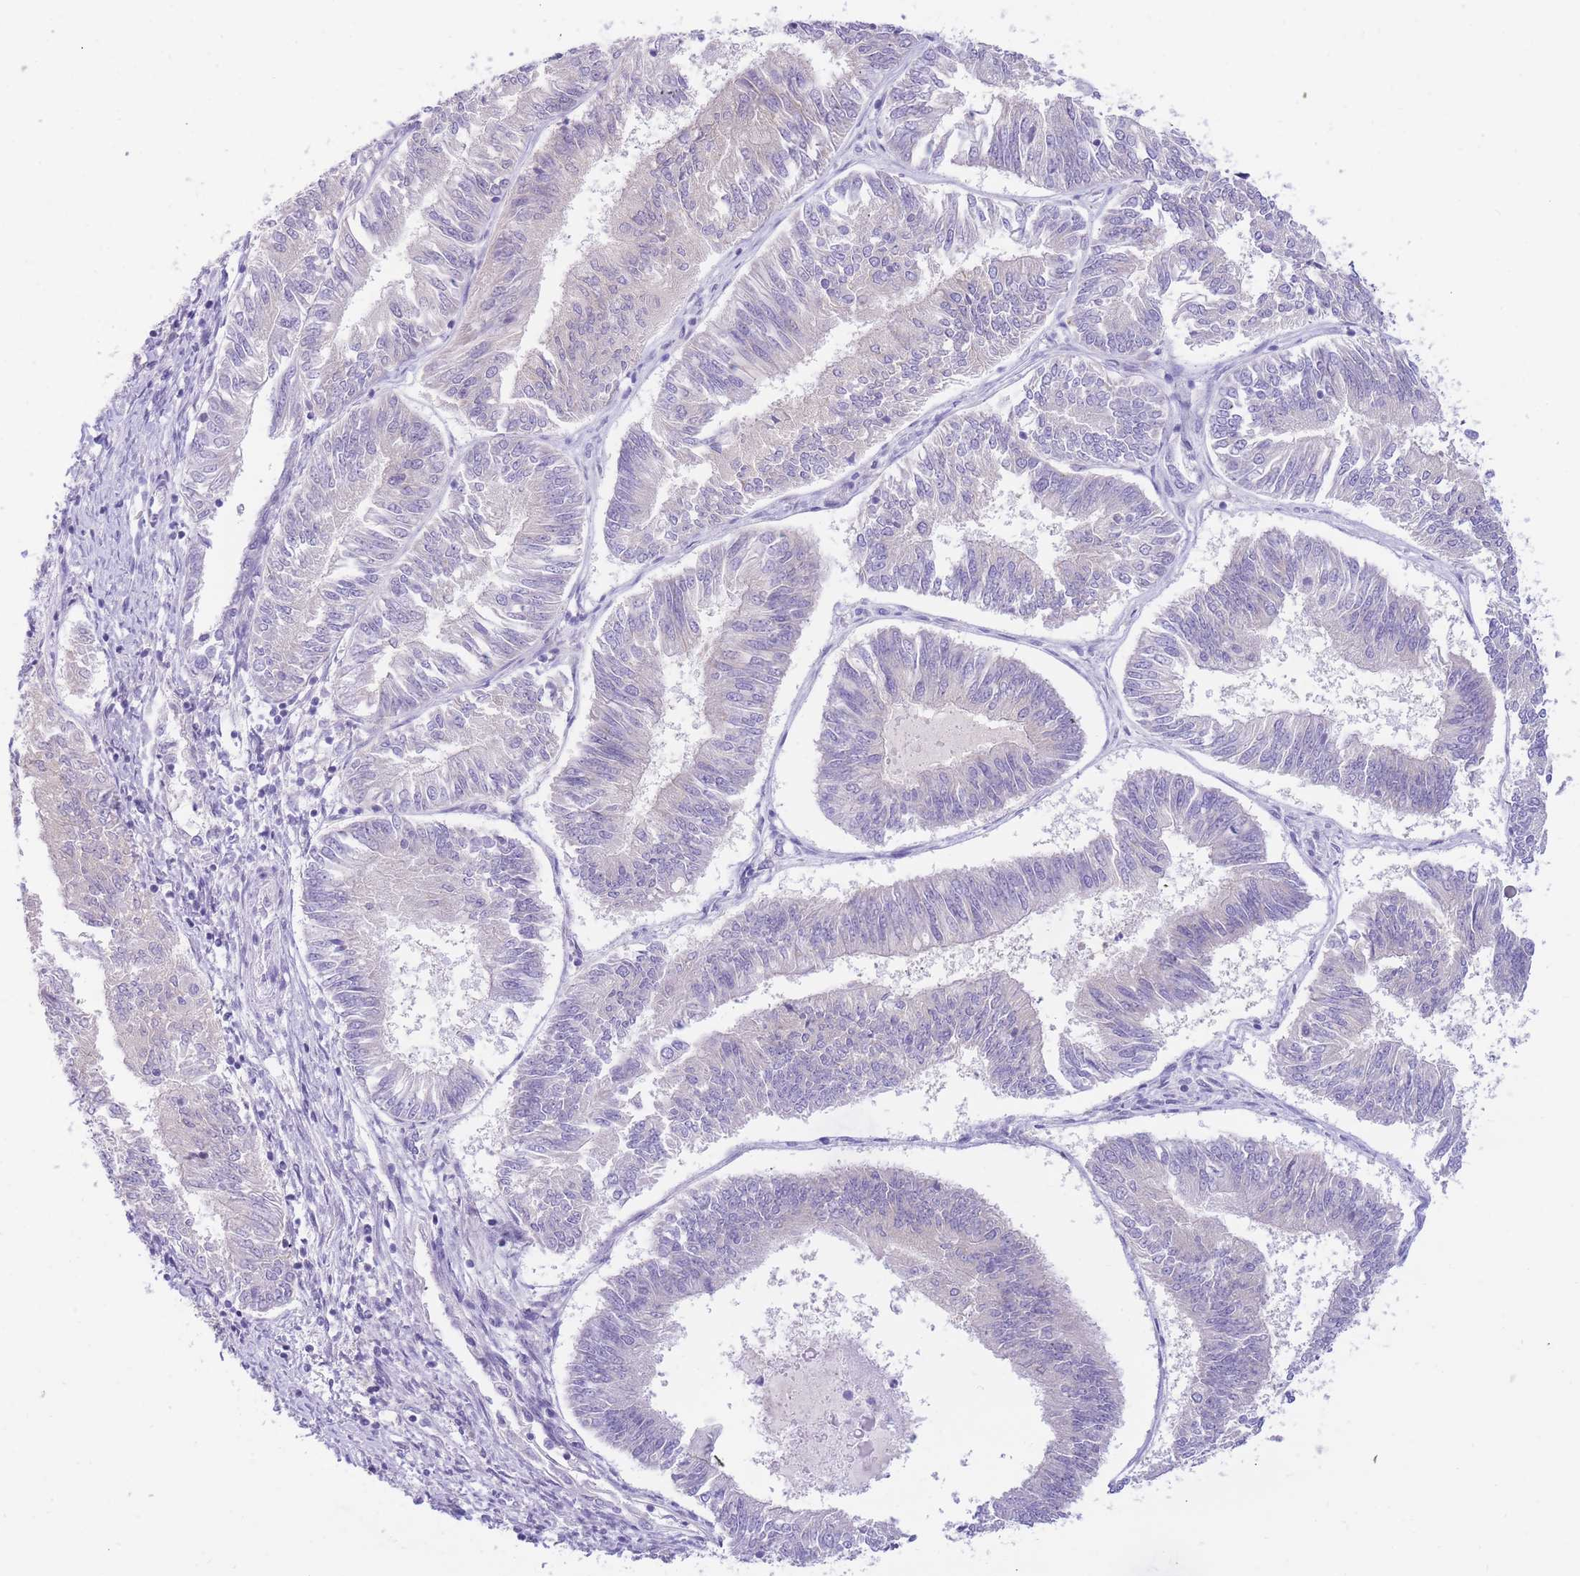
{"staining": {"intensity": "negative", "quantity": "none", "location": "none"}, "tissue": "endometrial cancer", "cell_type": "Tumor cells", "image_type": "cancer", "snomed": [{"axis": "morphology", "description": "Adenocarcinoma, NOS"}, {"axis": "topography", "description": "Endometrium"}], "caption": "DAB immunohistochemical staining of endometrial cancer (adenocarcinoma) exhibits no significant staining in tumor cells.", "gene": "SSUH2", "patient": {"sex": "female", "age": 58}}